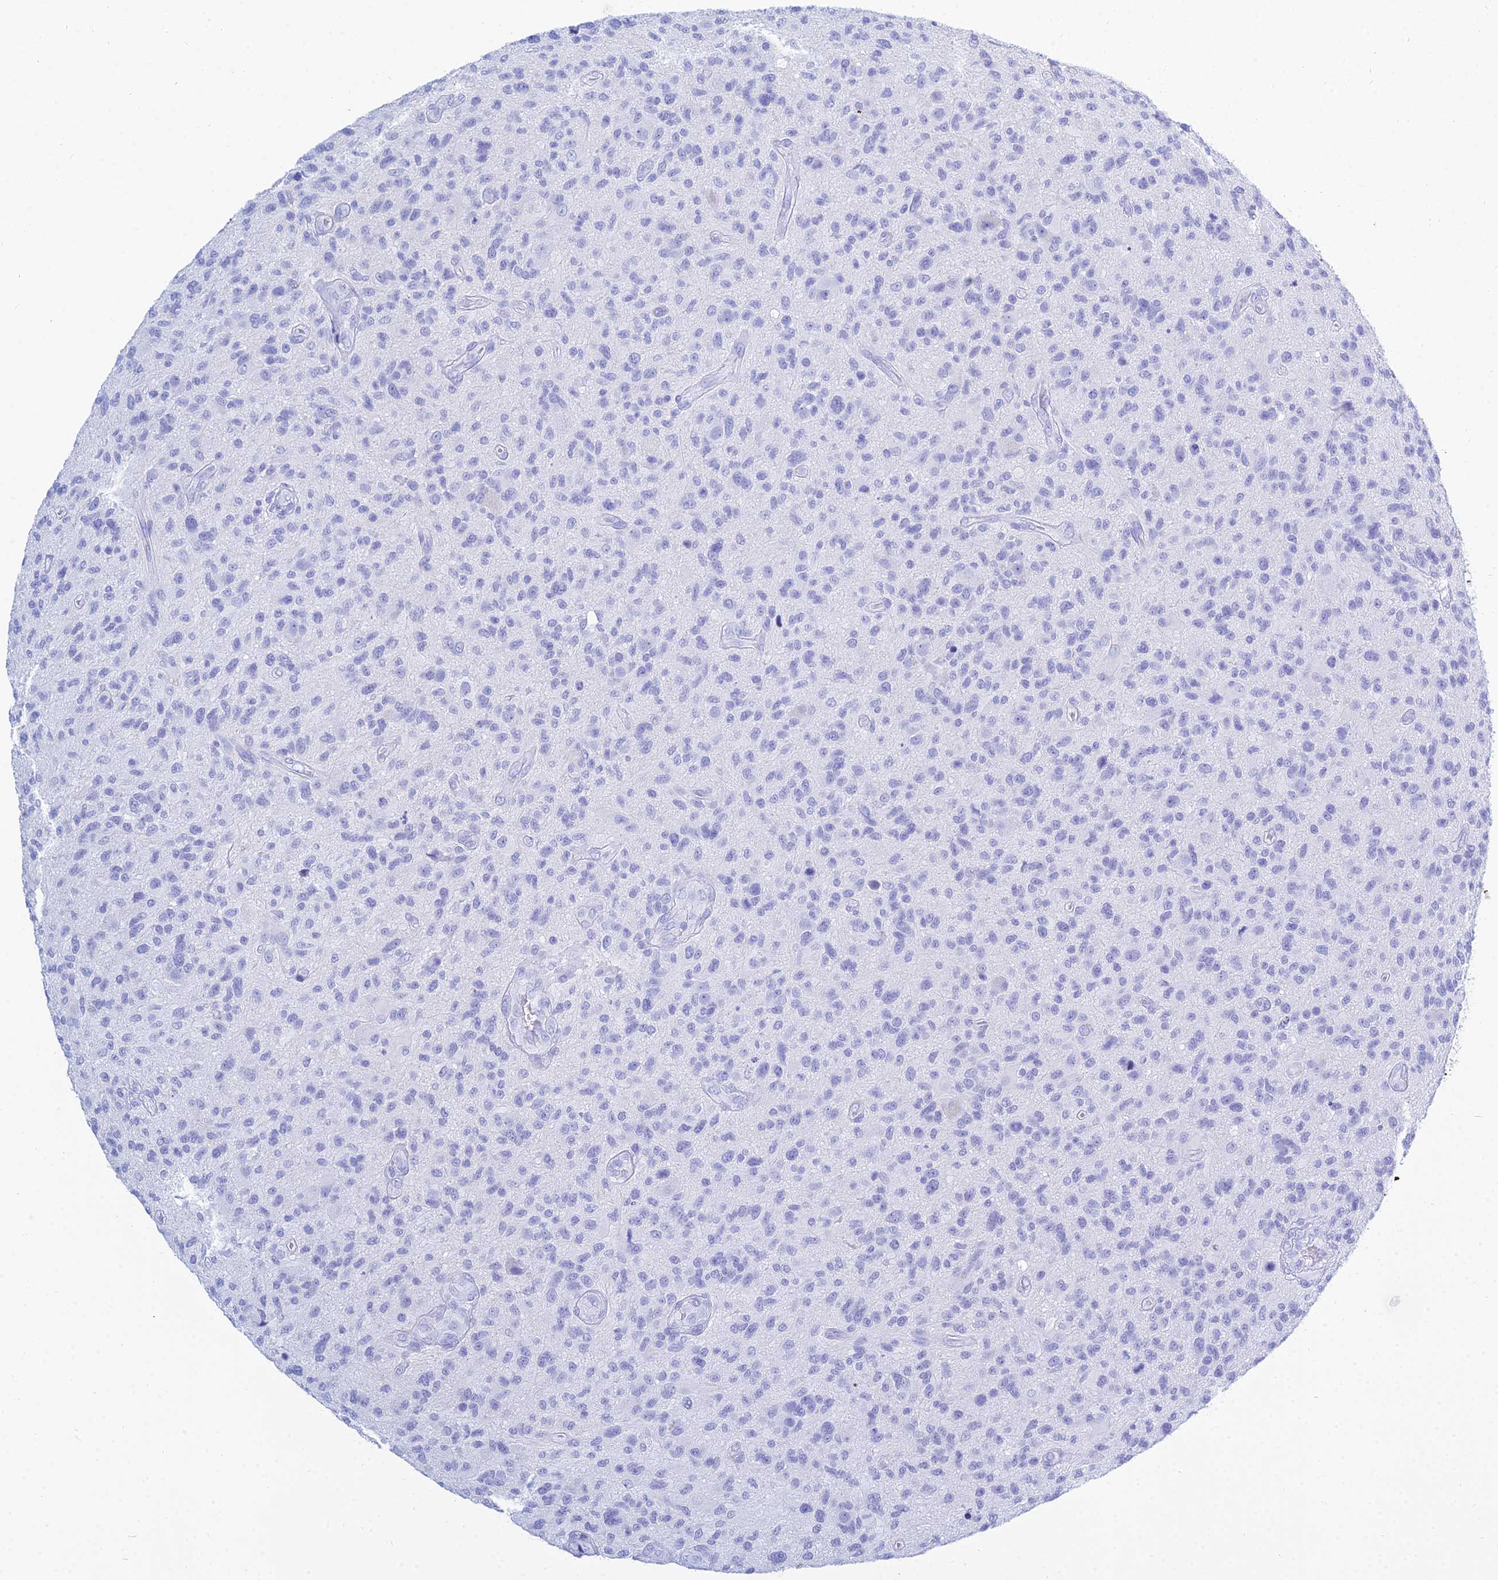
{"staining": {"intensity": "negative", "quantity": "none", "location": "none"}, "tissue": "glioma", "cell_type": "Tumor cells", "image_type": "cancer", "snomed": [{"axis": "morphology", "description": "Glioma, malignant, High grade"}, {"axis": "topography", "description": "Brain"}], "caption": "IHC histopathology image of neoplastic tissue: human glioma stained with DAB (3,3'-diaminobenzidine) reveals no significant protein staining in tumor cells.", "gene": "PATE4", "patient": {"sex": "male", "age": 47}}